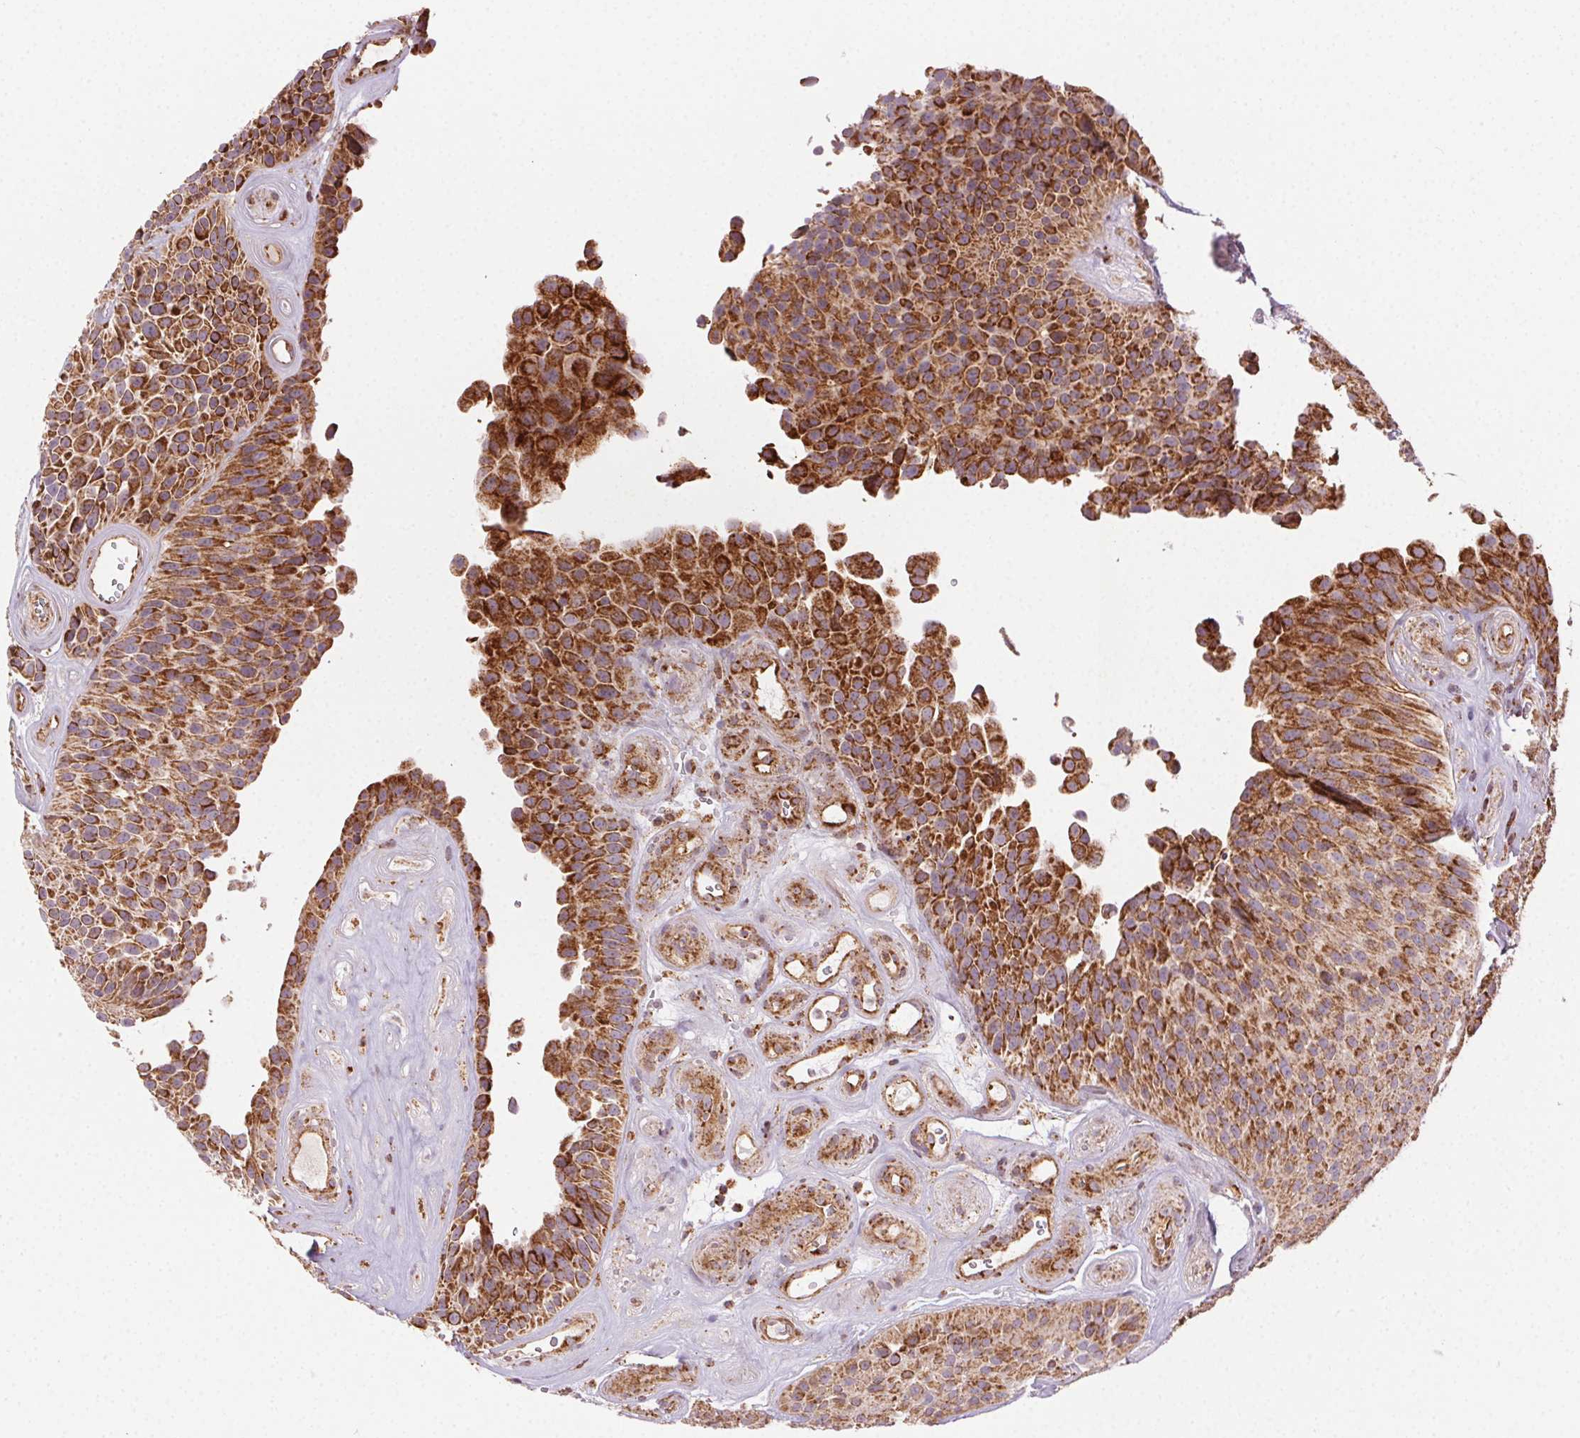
{"staining": {"intensity": "strong", "quantity": ">75%", "location": "cytoplasmic/membranous"}, "tissue": "urothelial cancer", "cell_type": "Tumor cells", "image_type": "cancer", "snomed": [{"axis": "morphology", "description": "Urothelial carcinoma, Low grade"}, {"axis": "topography", "description": "Urinary bladder"}], "caption": "A brown stain labels strong cytoplasmic/membranous staining of a protein in low-grade urothelial carcinoma tumor cells.", "gene": "CLPB", "patient": {"sex": "male", "age": 76}}